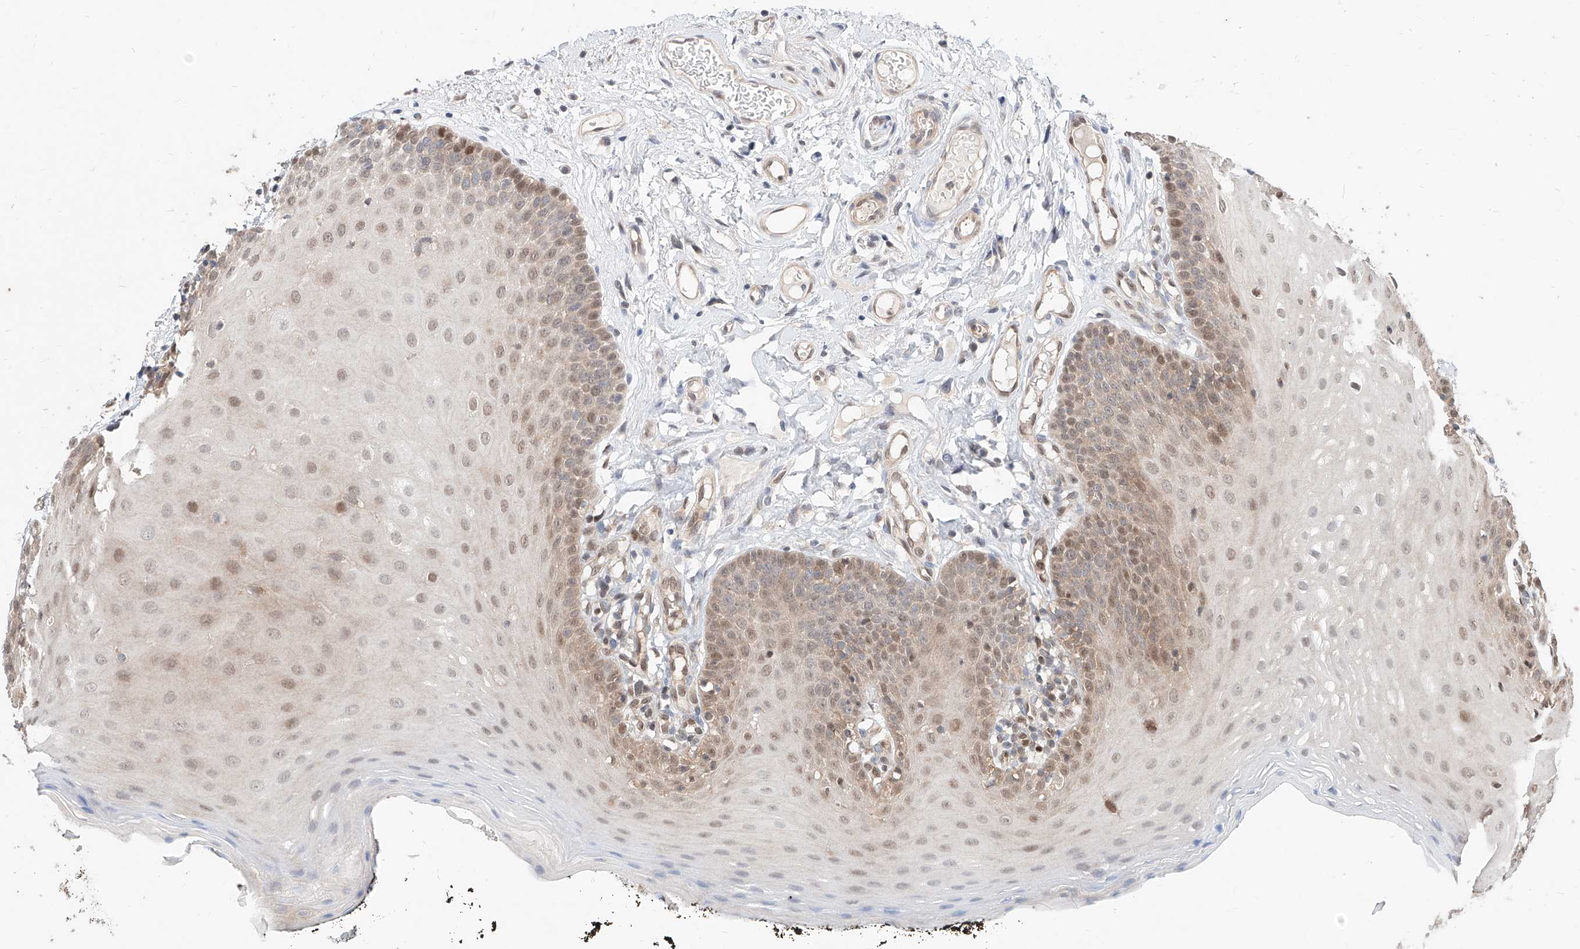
{"staining": {"intensity": "weak", "quantity": ">75%", "location": "cytoplasmic/membranous,nuclear"}, "tissue": "oral mucosa", "cell_type": "Squamous epithelial cells", "image_type": "normal", "snomed": [{"axis": "morphology", "description": "Normal tissue, NOS"}, {"axis": "topography", "description": "Oral tissue"}], "caption": "Oral mucosa stained with IHC reveals weak cytoplasmic/membranous,nuclear positivity in approximately >75% of squamous epithelial cells. The protein is stained brown, and the nuclei are stained in blue (DAB (3,3'-diaminobenzidine) IHC with brightfield microscopy, high magnification).", "gene": "TSNAX", "patient": {"sex": "male", "age": 74}}